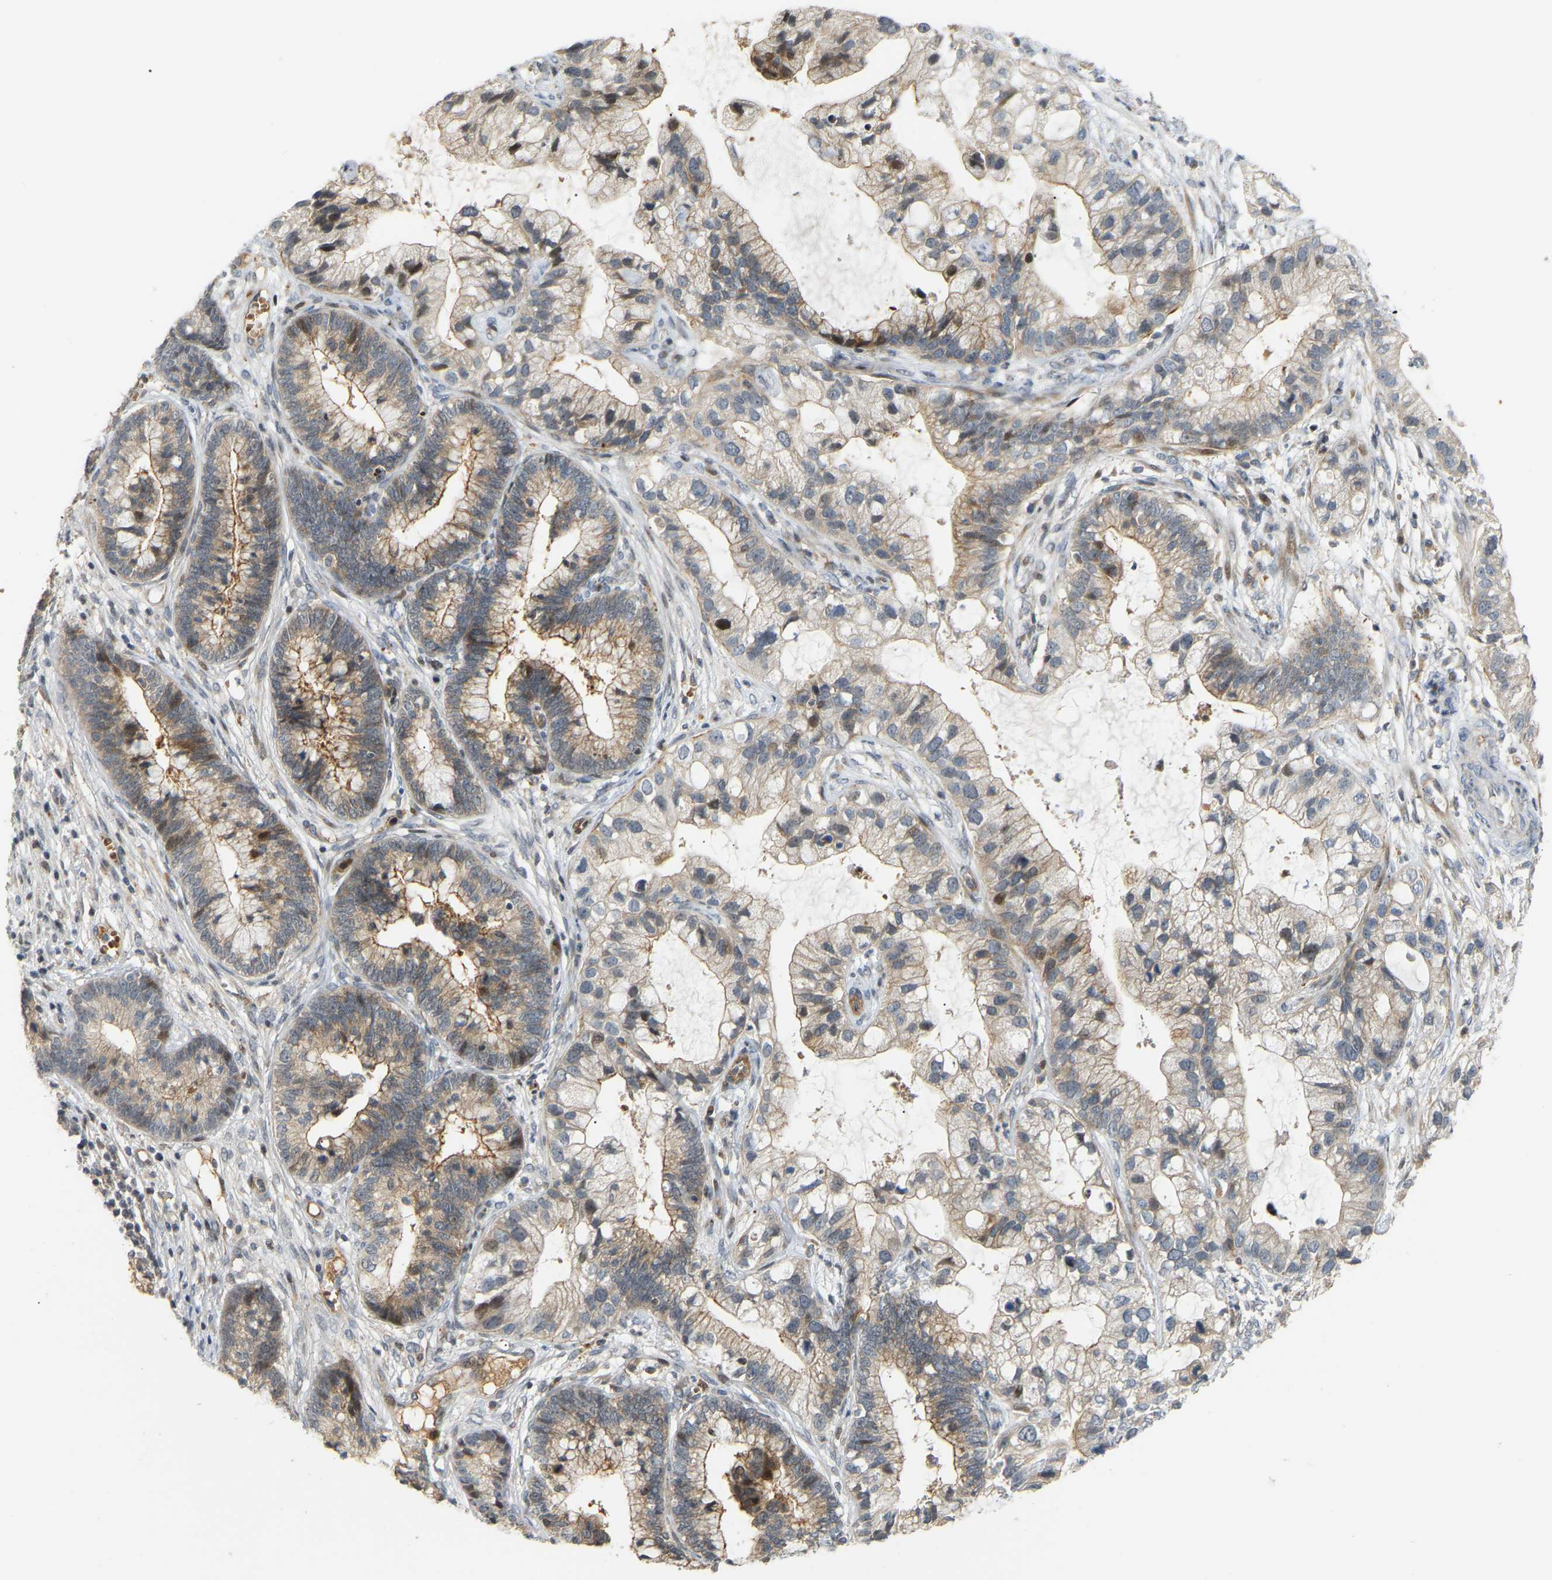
{"staining": {"intensity": "moderate", "quantity": "25%-75%", "location": "cytoplasmic/membranous,nuclear"}, "tissue": "cervical cancer", "cell_type": "Tumor cells", "image_type": "cancer", "snomed": [{"axis": "morphology", "description": "Adenocarcinoma, NOS"}, {"axis": "topography", "description": "Cervix"}], "caption": "Immunohistochemical staining of human cervical cancer (adenocarcinoma) displays medium levels of moderate cytoplasmic/membranous and nuclear protein expression in approximately 25%-75% of tumor cells. The protein of interest is stained brown, and the nuclei are stained in blue (DAB IHC with brightfield microscopy, high magnification).", "gene": "POGLUT2", "patient": {"sex": "female", "age": 44}}